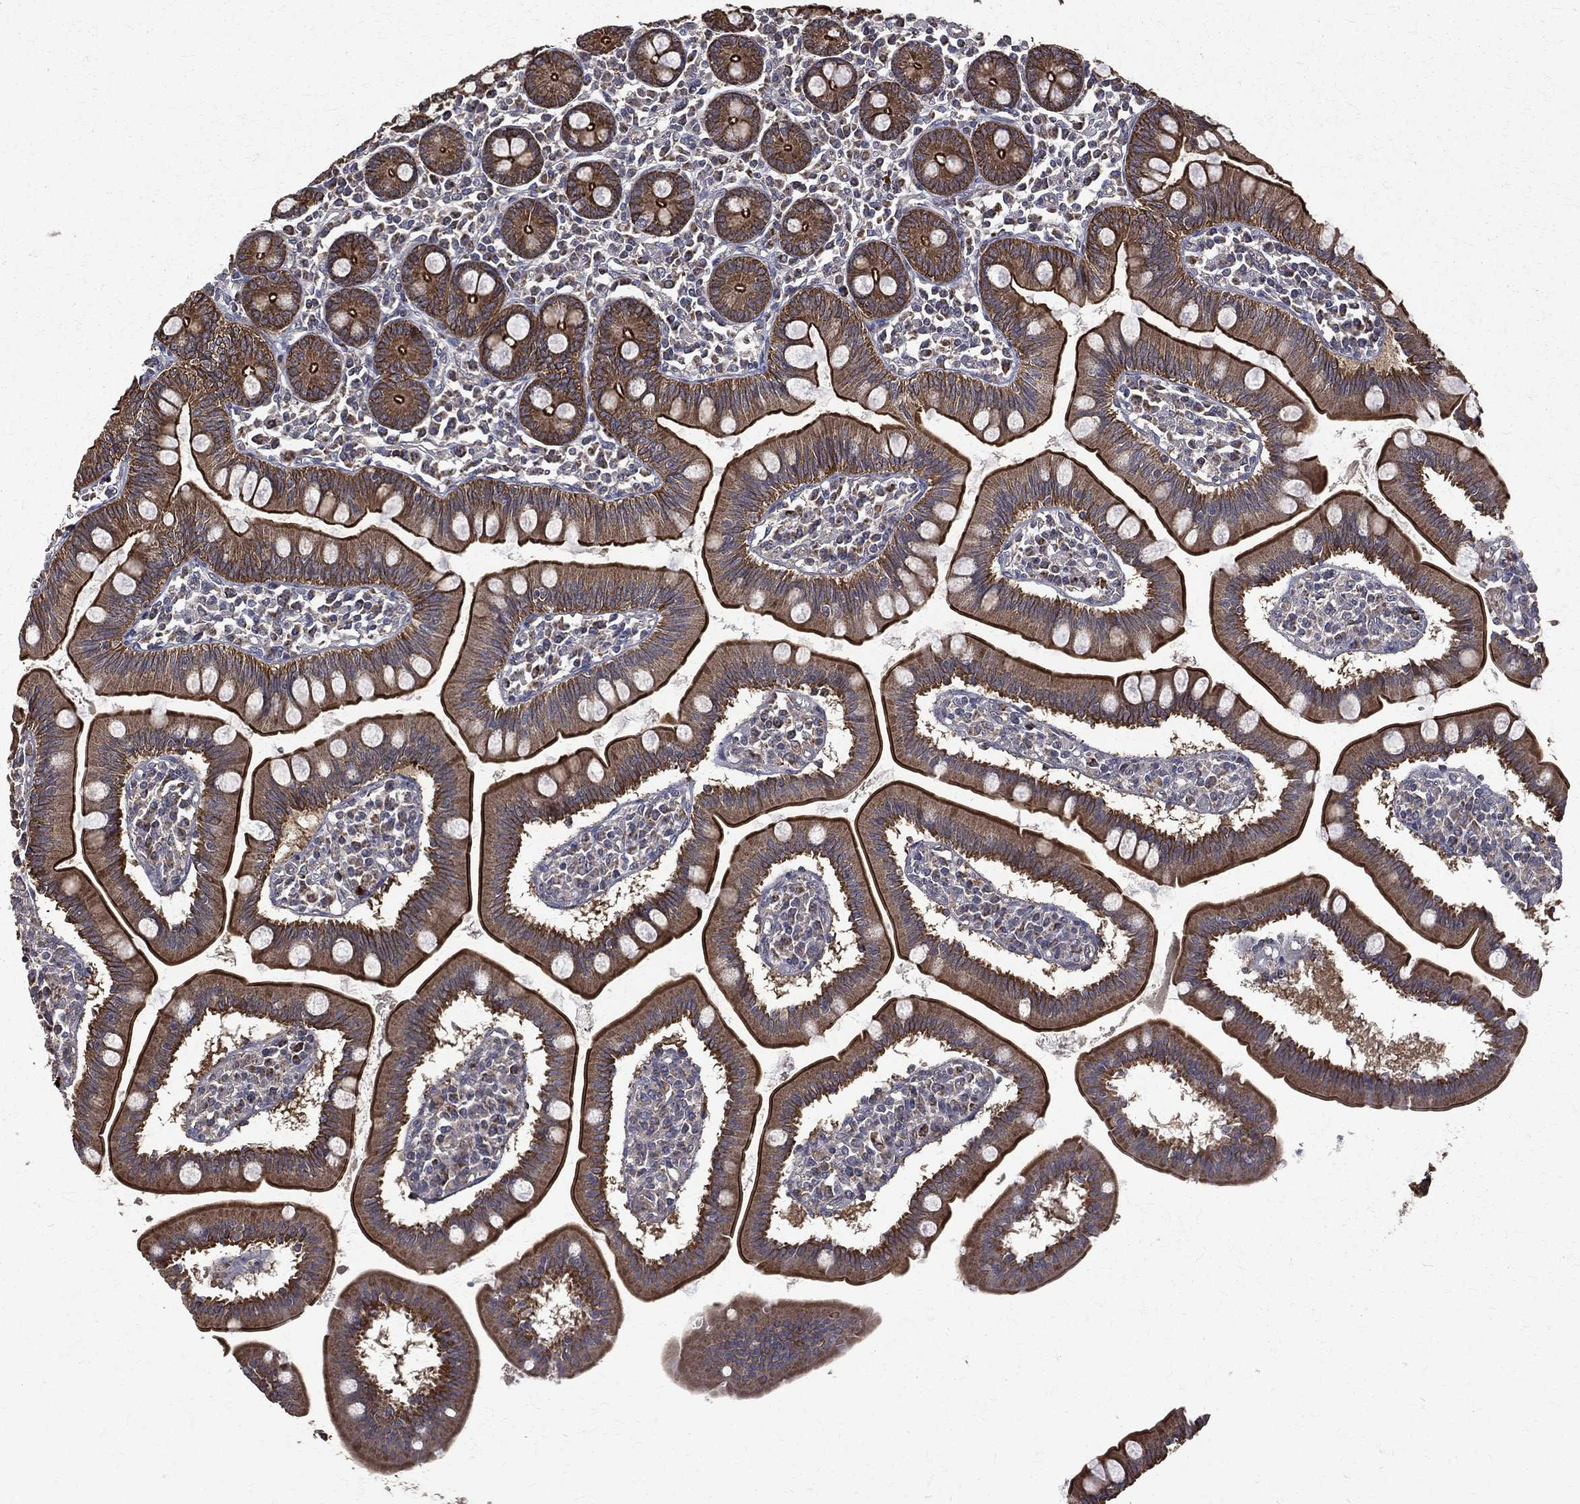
{"staining": {"intensity": "moderate", "quantity": ">75%", "location": "cytoplasmic/membranous"}, "tissue": "small intestine", "cell_type": "Glandular cells", "image_type": "normal", "snomed": [{"axis": "morphology", "description": "Normal tissue, NOS"}, {"axis": "topography", "description": "Small intestine"}], "caption": "Protein analysis of unremarkable small intestine displays moderate cytoplasmic/membranous staining in approximately >75% of glandular cells.", "gene": "RPGR", "patient": {"sex": "male", "age": 88}}